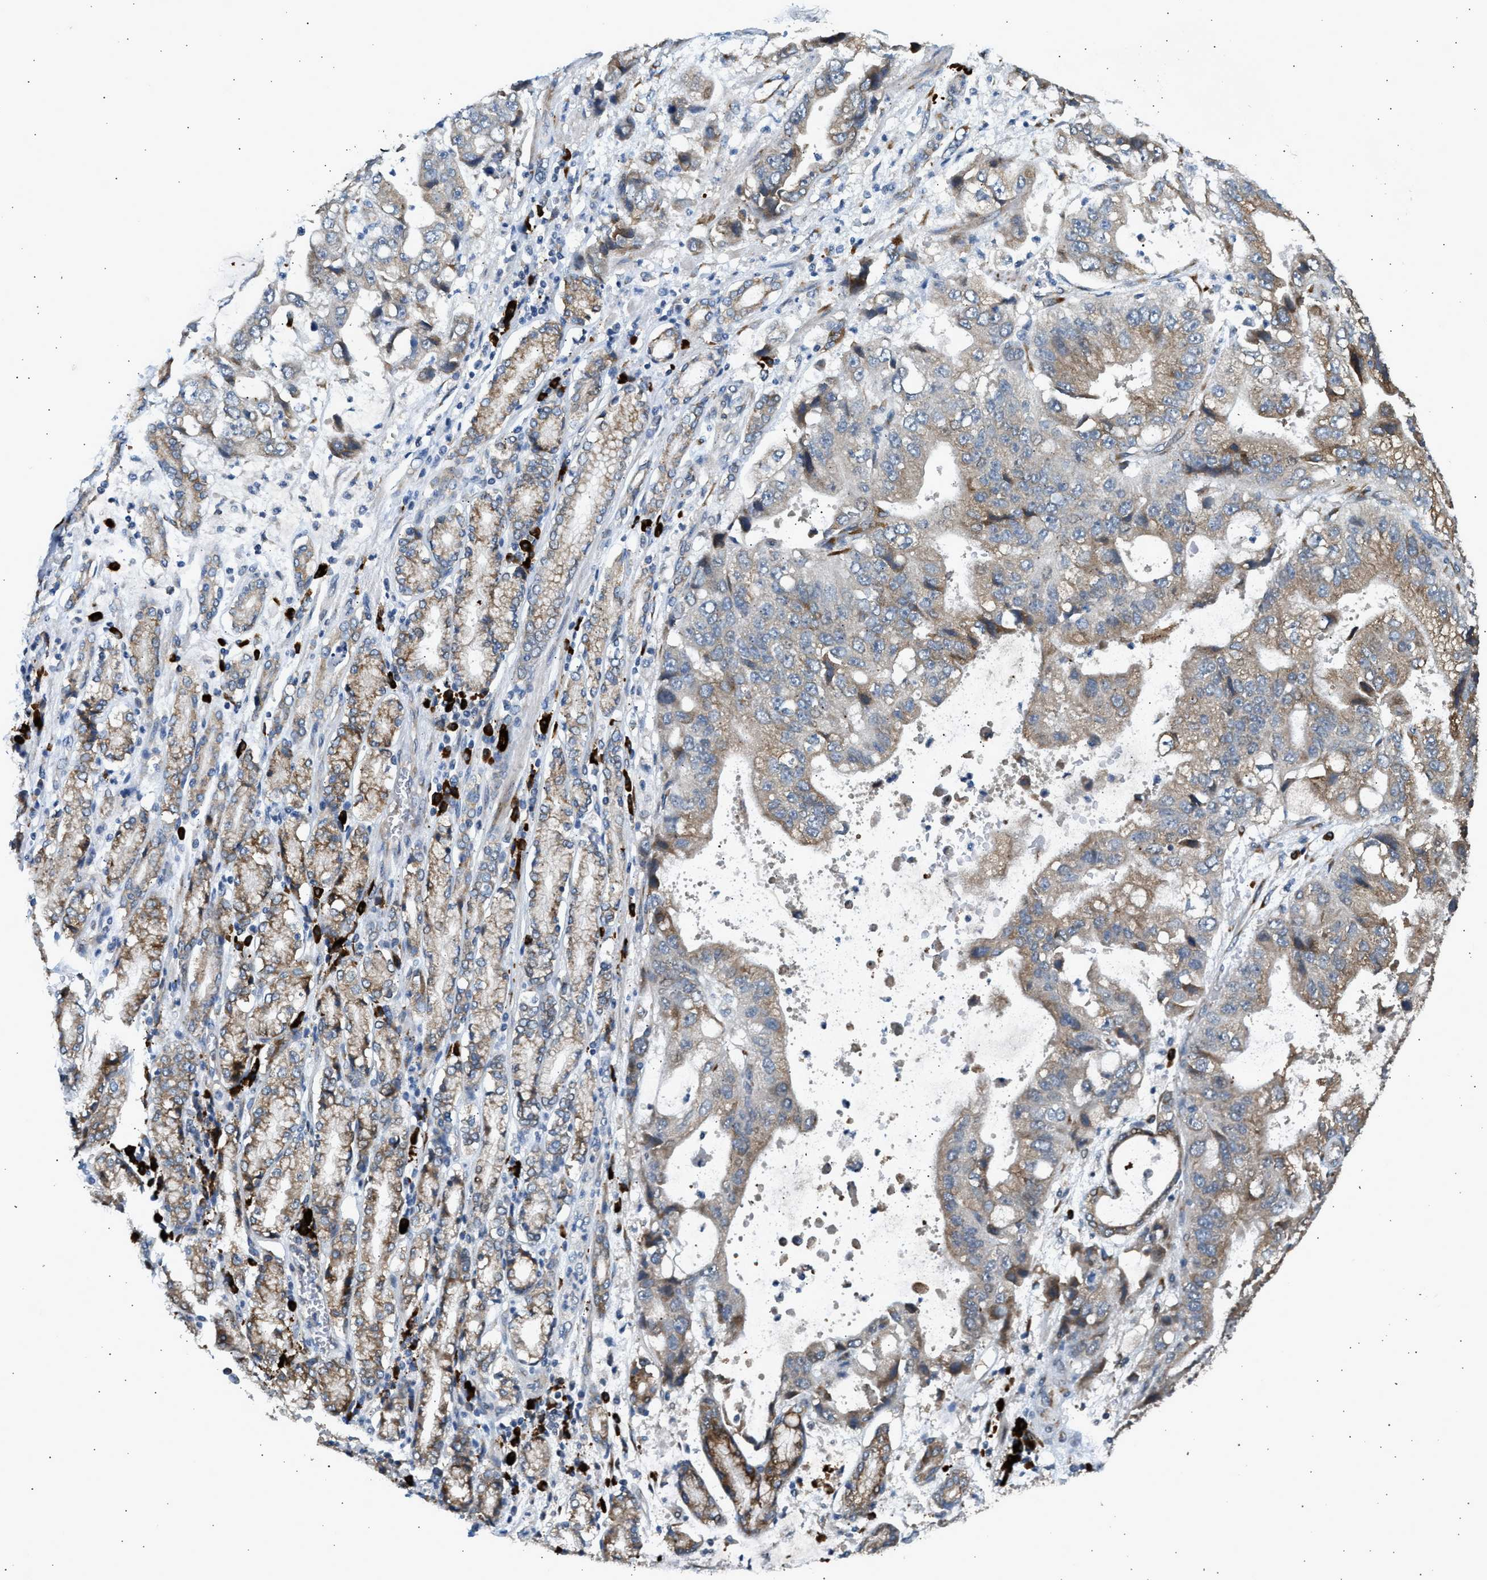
{"staining": {"intensity": "moderate", "quantity": ">75%", "location": "cytoplasmic/membranous"}, "tissue": "stomach cancer", "cell_type": "Tumor cells", "image_type": "cancer", "snomed": [{"axis": "morphology", "description": "Normal tissue, NOS"}, {"axis": "morphology", "description": "Adenocarcinoma, NOS"}, {"axis": "topography", "description": "Stomach"}], "caption": "Immunohistochemistry (IHC) of human stomach cancer (adenocarcinoma) reveals medium levels of moderate cytoplasmic/membranous staining in about >75% of tumor cells.", "gene": "KCNC2", "patient": {"sex": "male", "age": 62}}